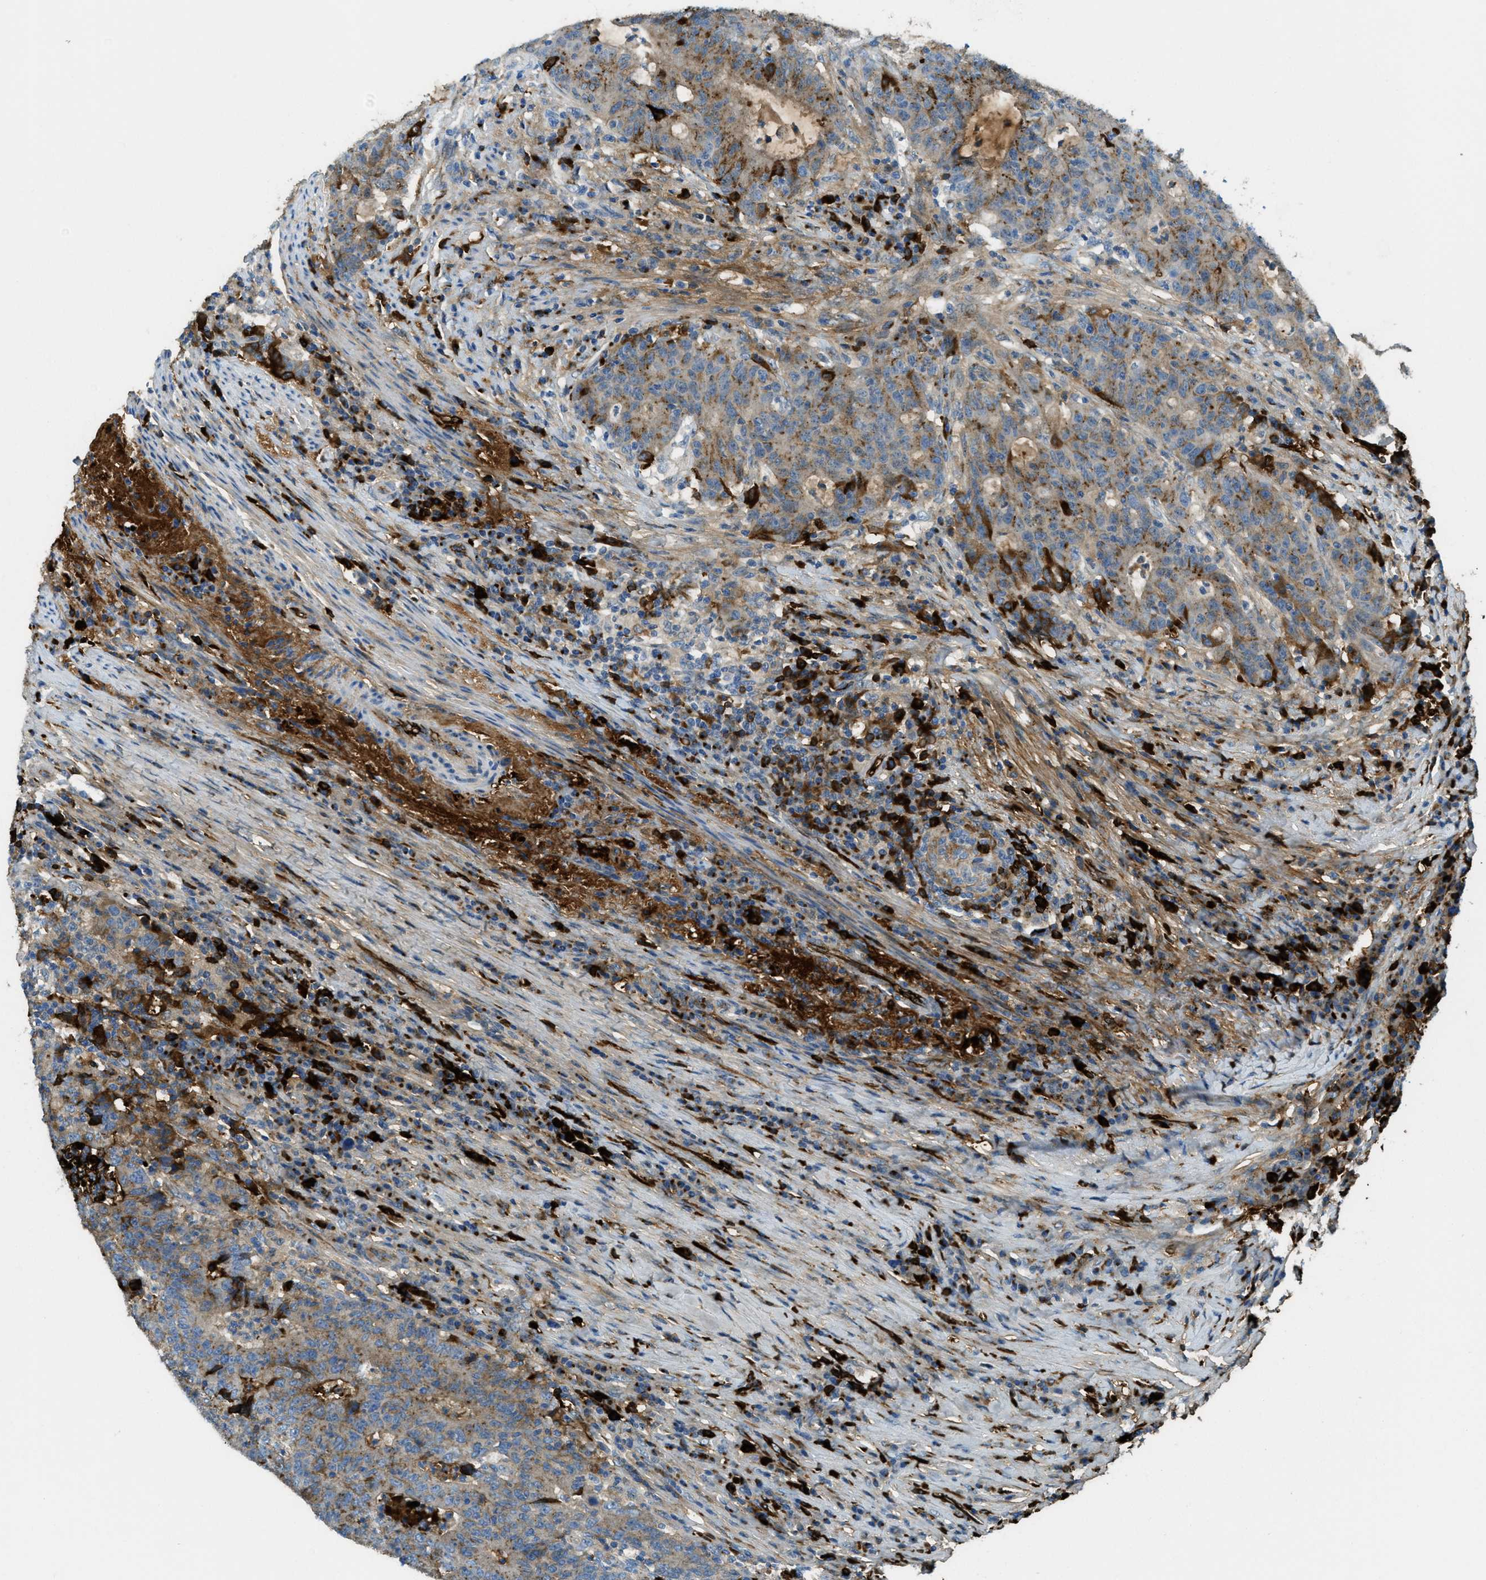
{"staining": {"intensity": "moderate", "quantity": "<25%", "location": "cytoplasmic/membranous"}, "tissue": "colorectal cancer", "cell_type": "Tumor cells", "image_type": "cancer", "snomed": [{"axis": "morphology", "description": "Normal tissue, NOS"}, {"axis": "morphology", "description": "Adenocarcinoma, NOS"}, {"axis": "topography", "description": "Colon"}], "caption": "Brown immunohistochemical staining in colorectal cancer demonstrates moderate cytoplasmic/membranous positivity in approximately <25% of tumor cells.", "gene": "TRIM59", "patient": {"sex": "female", "age": 75}}